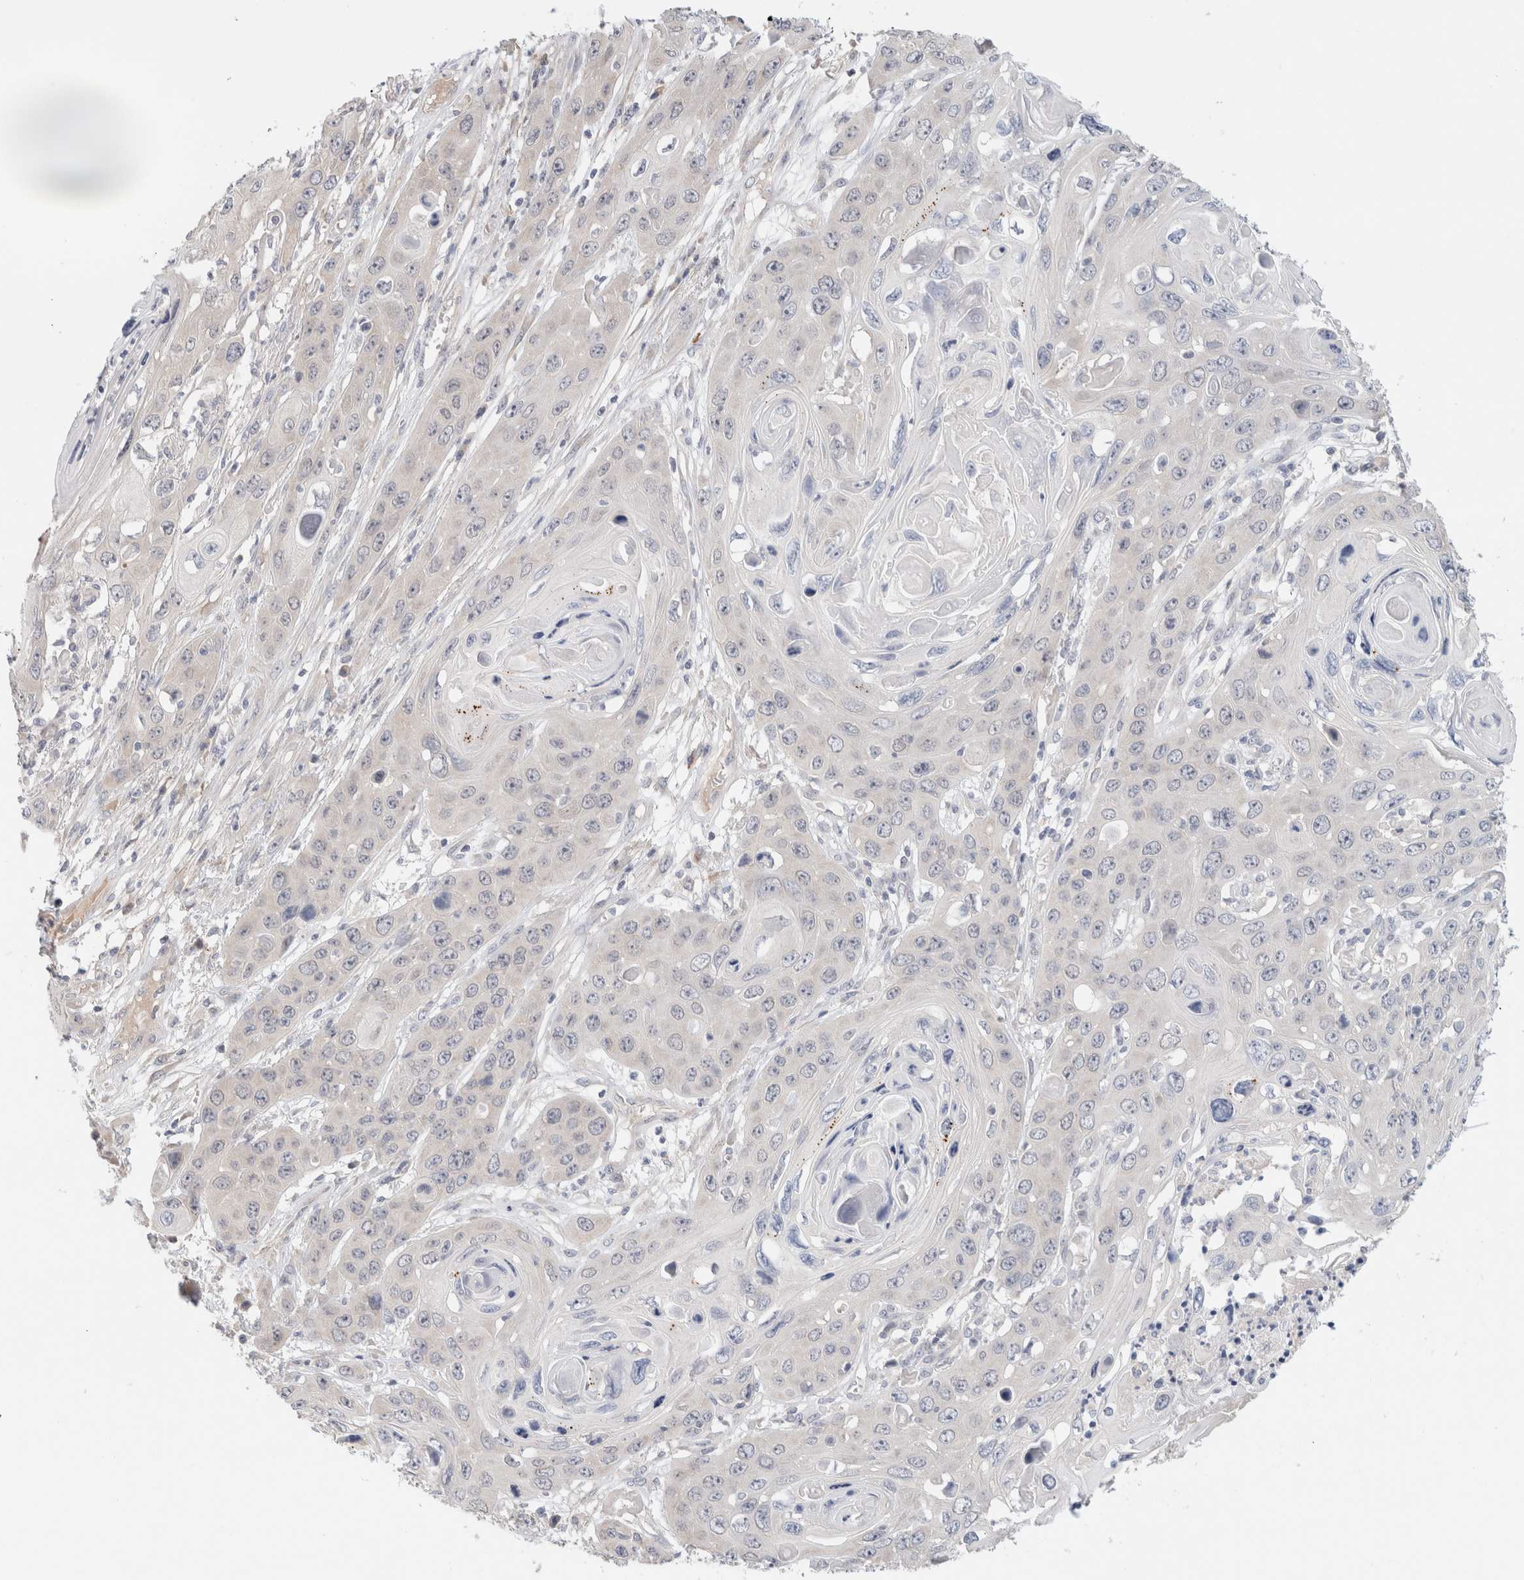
{"staining": {"intensity": "negative", "quantity": "none", "location": "none"}, "tissue": "skin cancer", "cell_type": "Tumor cells", "image_type": "cancer", "snomed": [{"axis": "morphology", "description": "Squamous cell carcinoma, NOS"}, {"axis": "topography", "description": "Skin"}], "caption": "Immunohistochemistry (IHC) of skin cancer exhibits no positivity in tumor cells. (DAB (3,3'-diaminobenzidine) immunohistochemistry (IHC), high magnification).", "gene": "SPRTN", "patient": {"sex": "male", "age": 55}}